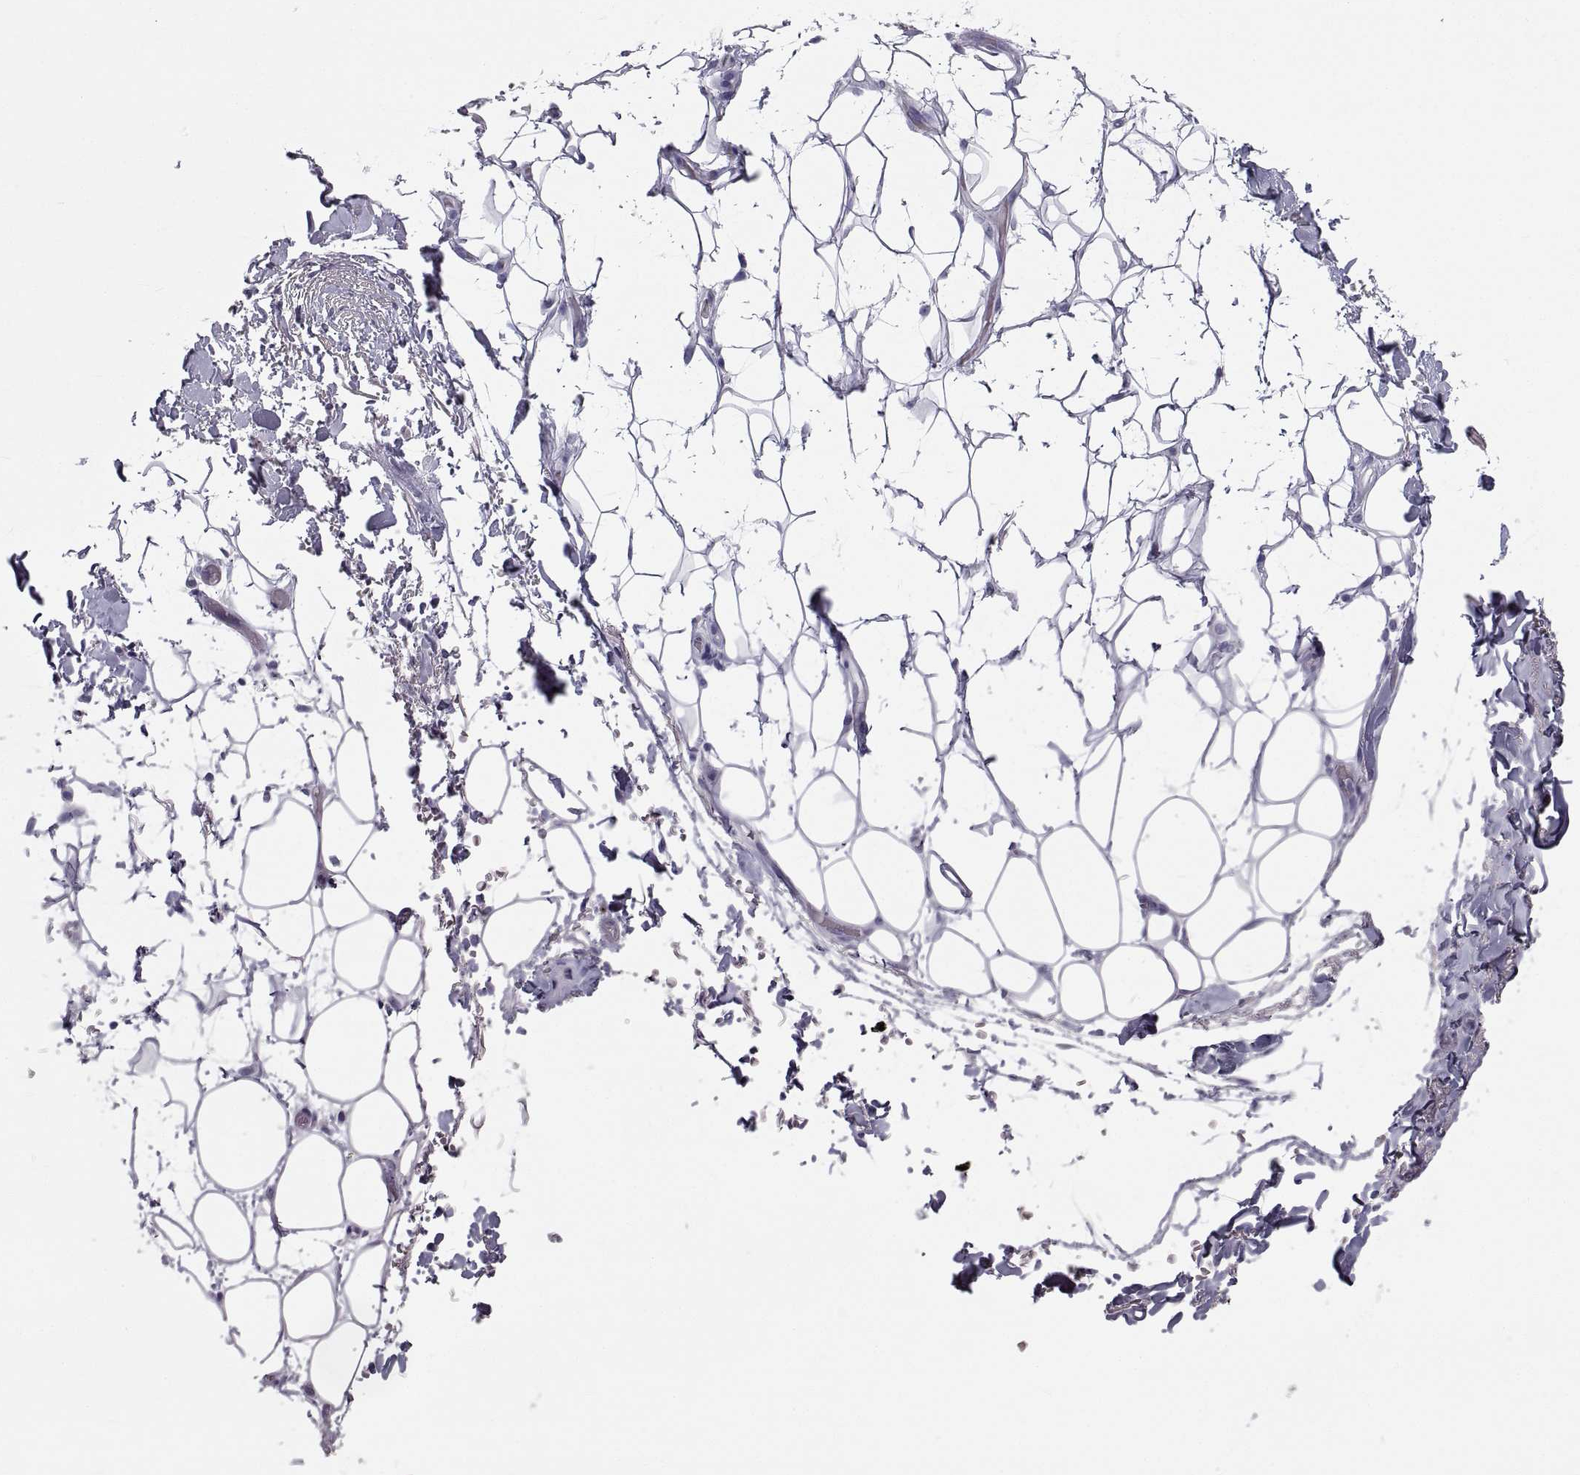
{"staining": {"intensity": "negative", "quantity": "none", "location": "none"}, "tissue": "adipose tissue", "cell_type": "Adipocytes", "image_type": "normal", "snomed": [{"axis": "morphology", "description": "Normal tissue, NOS"}, {"axis": "topography", "description": "Anal"}, {"axis": "topography", "description": "Peripheral nerve tissue"}], "caption": "This histopathology image is of normal adipose tissue stained with immunohistochemistry to label a protein in brown with the nuclei are counter-stained blue. There is no expression in adipocytes. (Stains: DAB immunohistochemistry with hematoxylin counter stain, Microscopy: brightfield microscopy at high magnification).", "gene": "PCSK1N", "patient": {"sex": "male", "age": 53}}